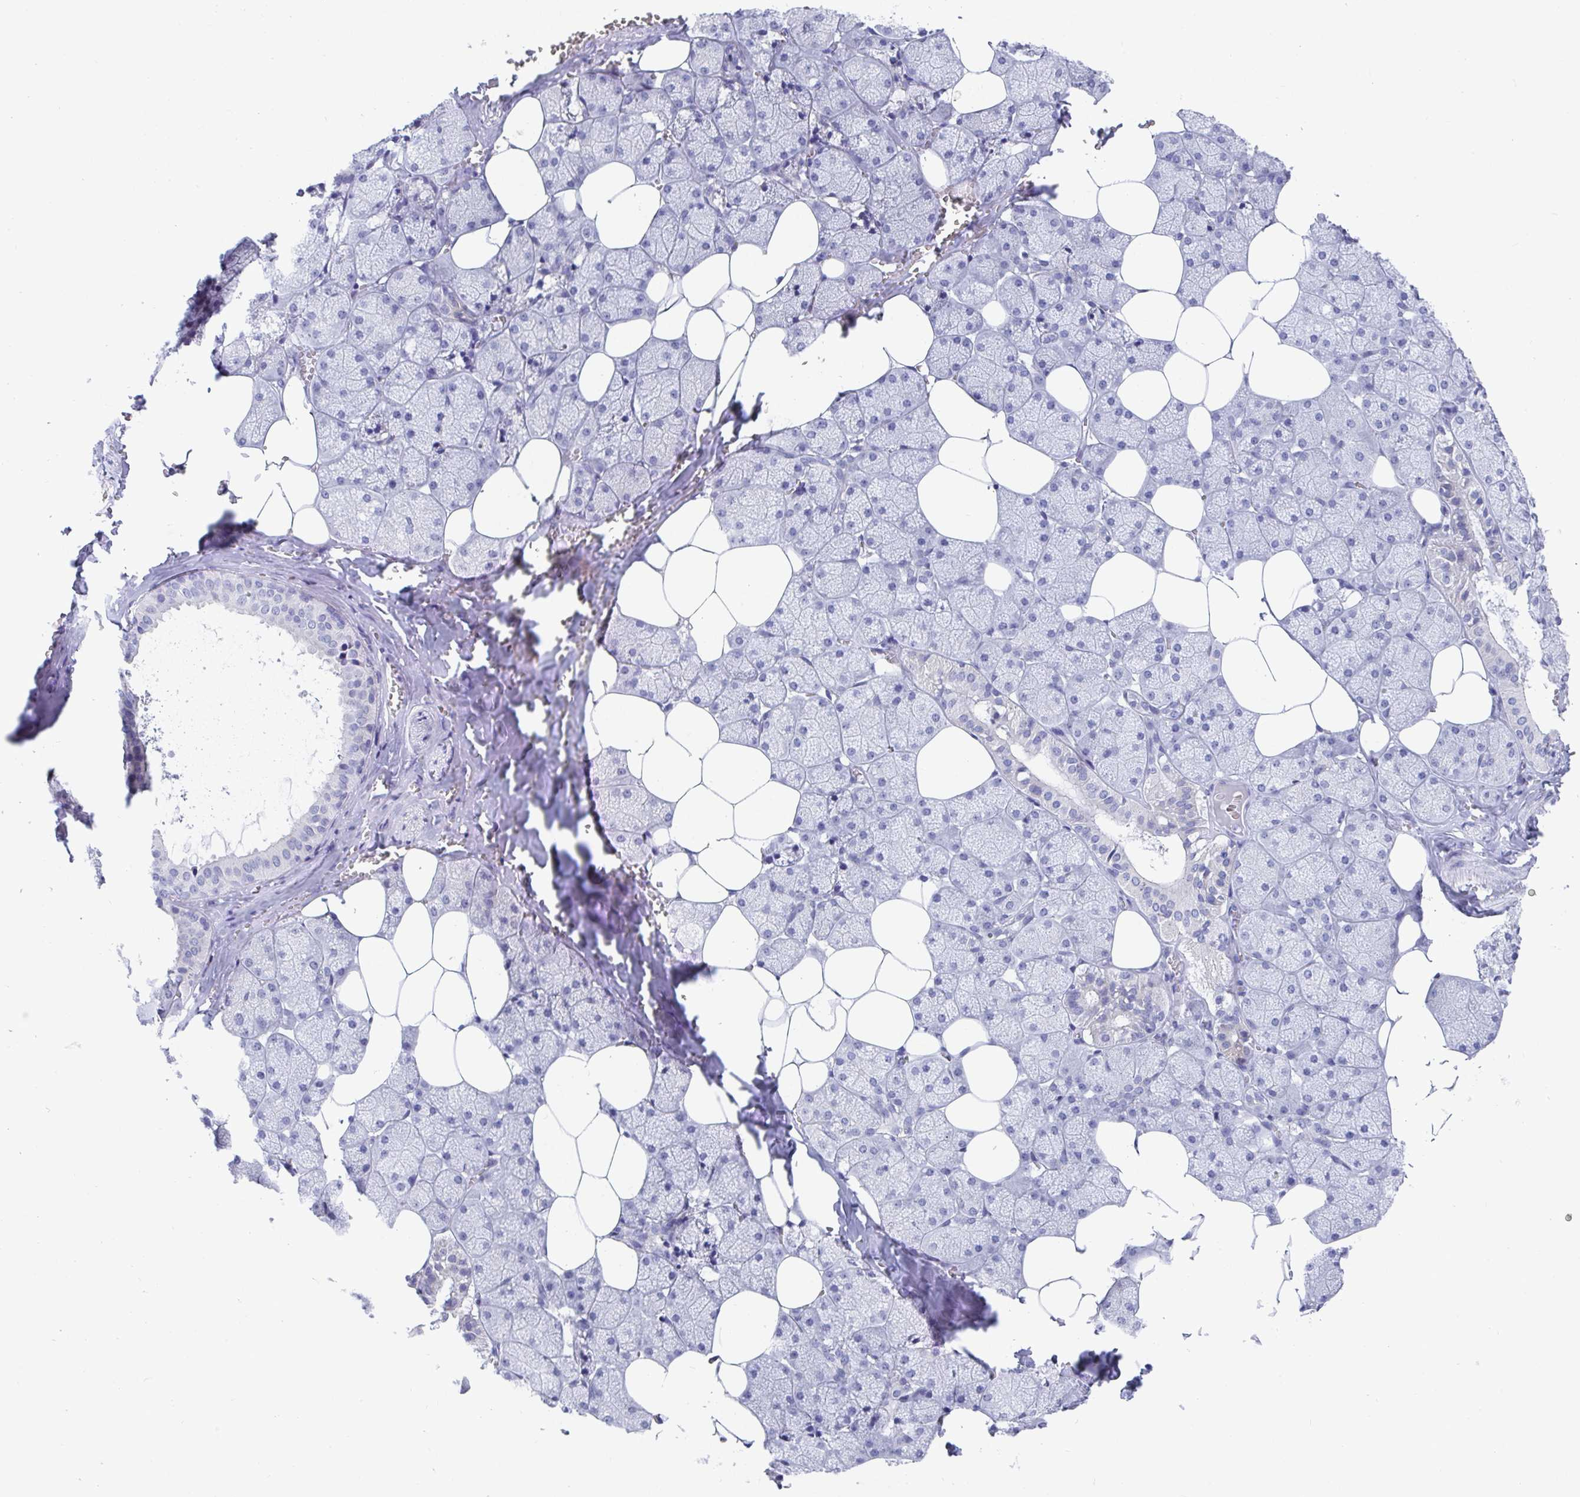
{"staining": {"intensity": "weak", "quantity": "<25%", "location": "cytoplasmic/membranous"}, "tissue": "salivary gland", "cell_type": "Glandular cells", "image_type": "normal", "snomed": [{"axis": "morphology", "description": "Normal tissue, NOS"}, {"axis": "topography", "description": "Salivary gland"}, {"axis": "topography", "description": "Peripheral nerve tissue"}], "caption": "This image is of benign salivary gland stained with immunohistochemistry (IHC) to label a protein in brown with the nuclei are counter-stained blue. There is no expression in glandular cells.", "gene": "TAS2R39", "patient": {"sex": "male", "age": 38}}